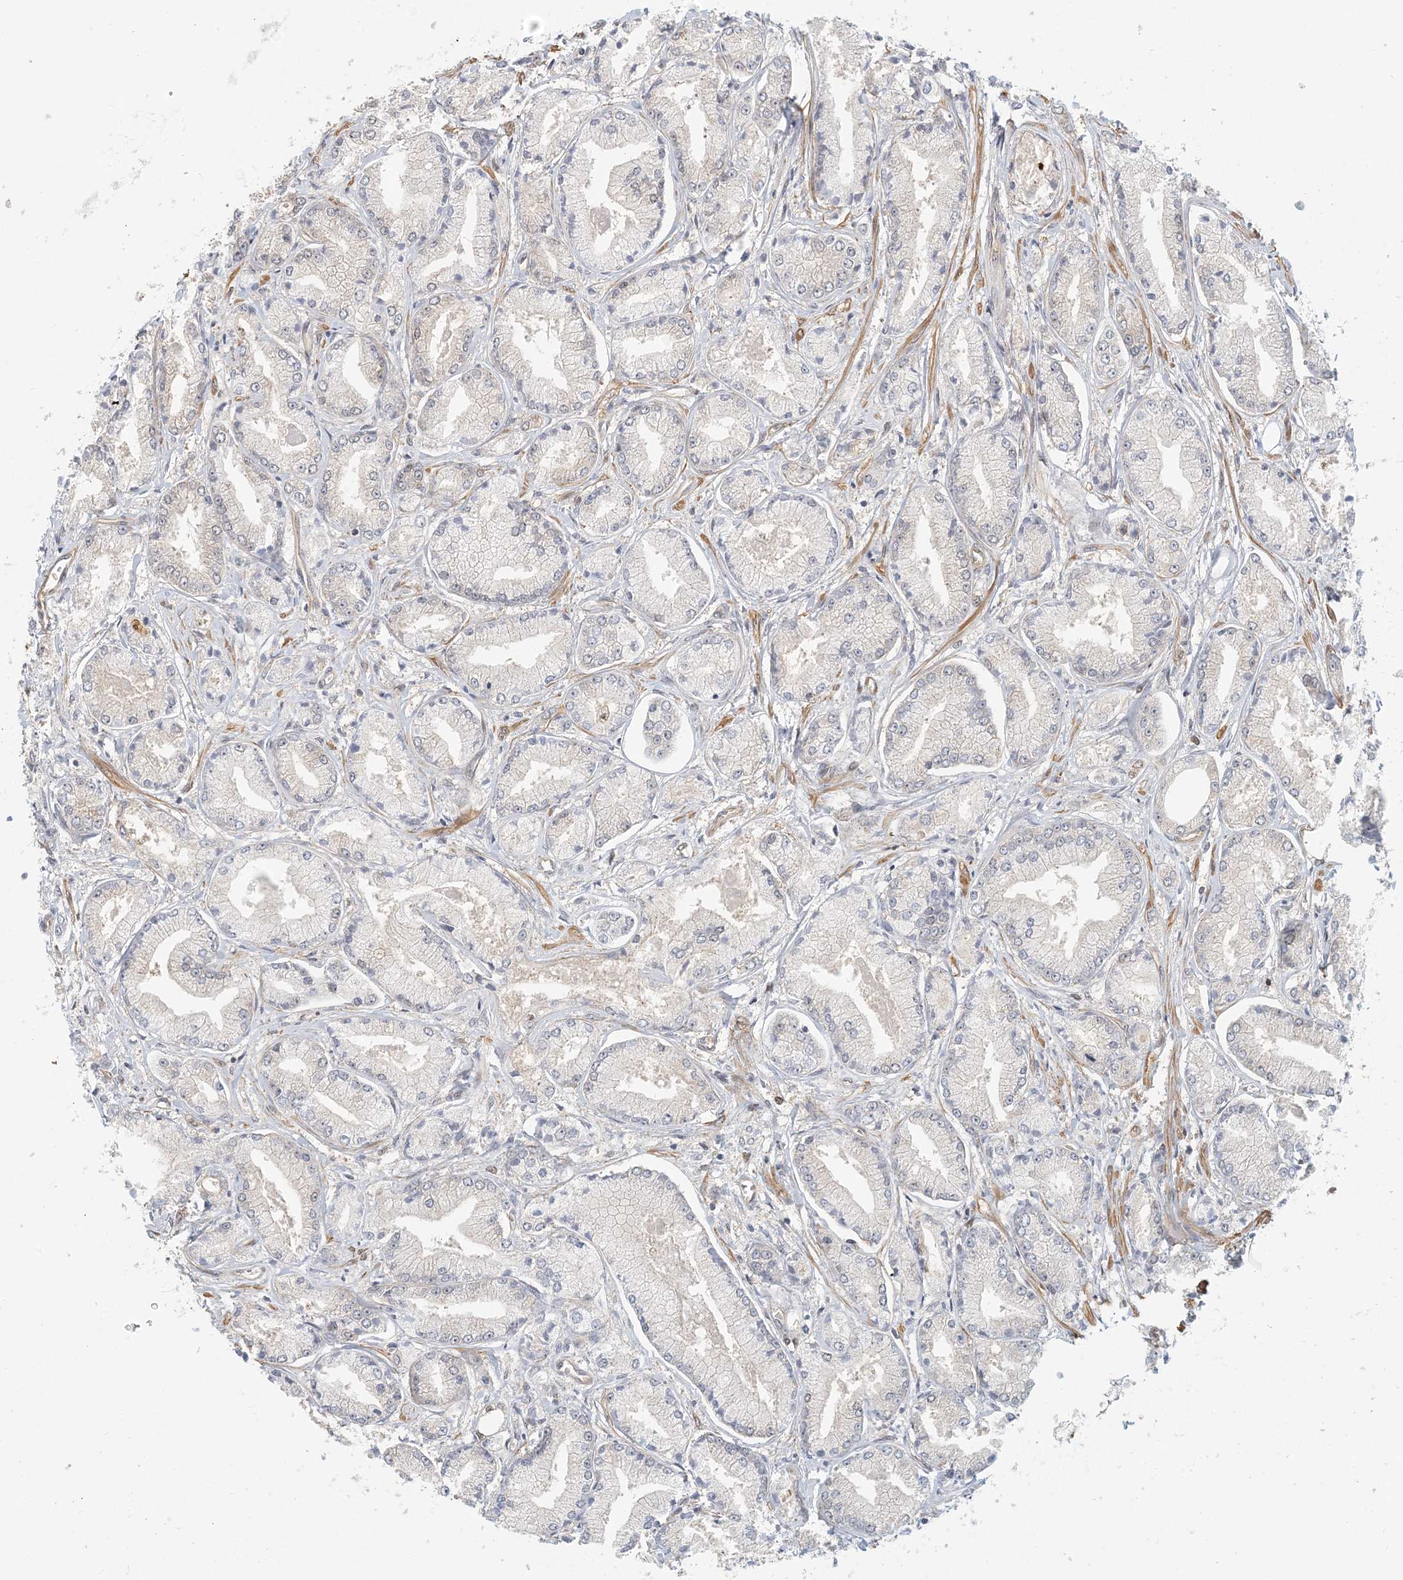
{"staining": {"intensity": "negative", "quantity": "none", "location": "none"}, "tissue": "prostate cancer", "cell_type": "Tumor cells", "image_type": "cancer", "snomed": [{"axis": "morphology", "description": "Adenocarcinoma, Low grade"}, {"axis": "topography", "description": "Prostate"}], "caption": "An image of adenocarcinoma (low-grade) (prostate) stained for a protein exhibits no brown staining in tumor cells. The staining was performed using DAB to visualize the protein expression in brown, while the nuclei were stained in blue with hematoxylin (Magnification: 20x).", "gene": "MAPKBP1", "patient": {"sex": "male", "age": 60}}